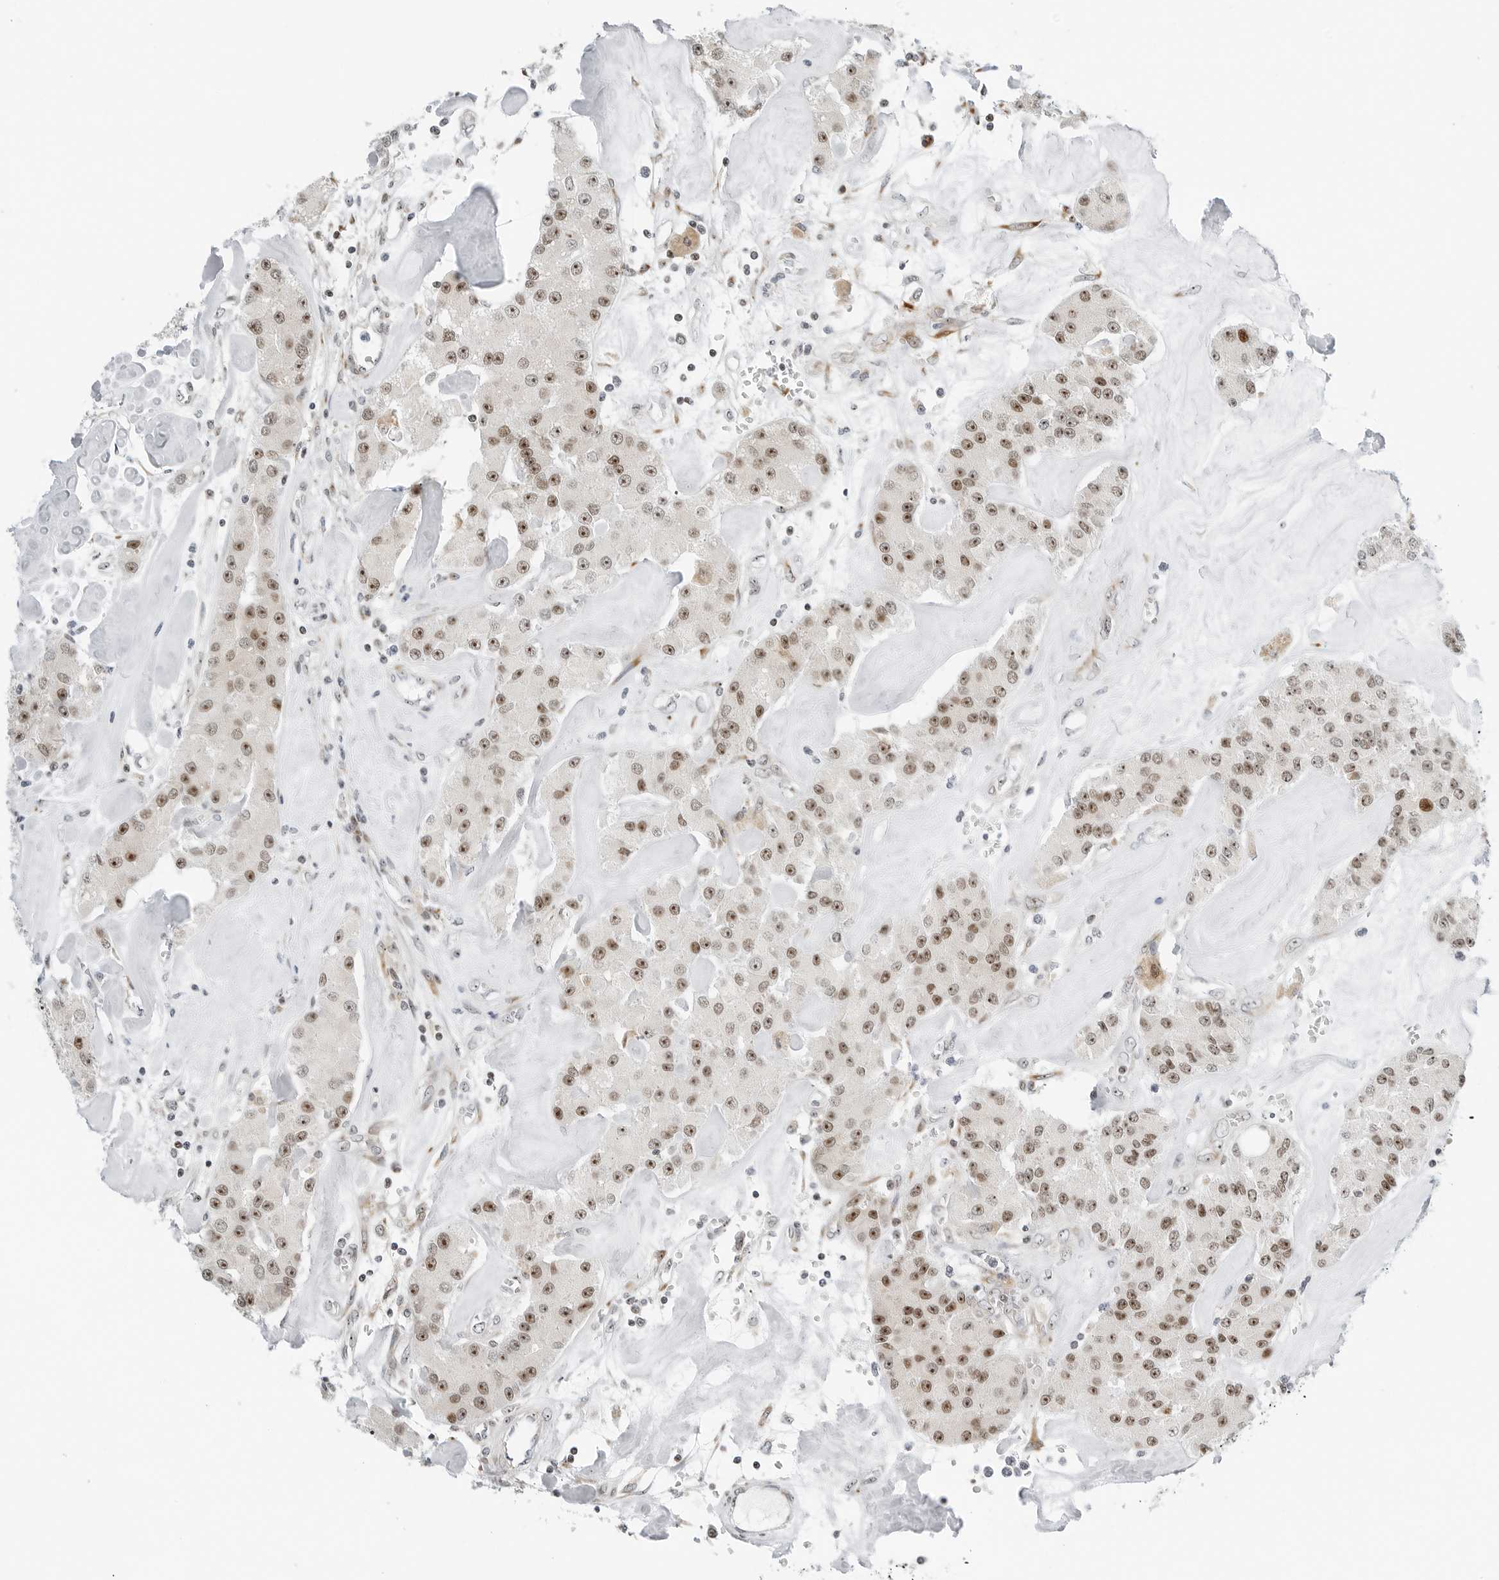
{"staining": {"intensity": "moderate", "quantity": ">75%", "location": "nuclear"}, "tissue": "carcinoid", "cell_type": "Tumor cells", "image_type": "cancer", "snomed": [{"axis": "morphology", "description": "Carcinoid, malignant, NOS"}, {"axis": "topography", "description": "Pancreas"}], "caption": "Immunohistochemical staining of human carcinoid (malignant) reveals medium levels of moderate nuclear staining in approximately >75% of tumor cells. Immunohistochemistry (ihc) stains the protein of interest in brown and the nuclei are stained blue.", "gene": "RIMKLA", "patient": {"sex": "male", "age": 41}}